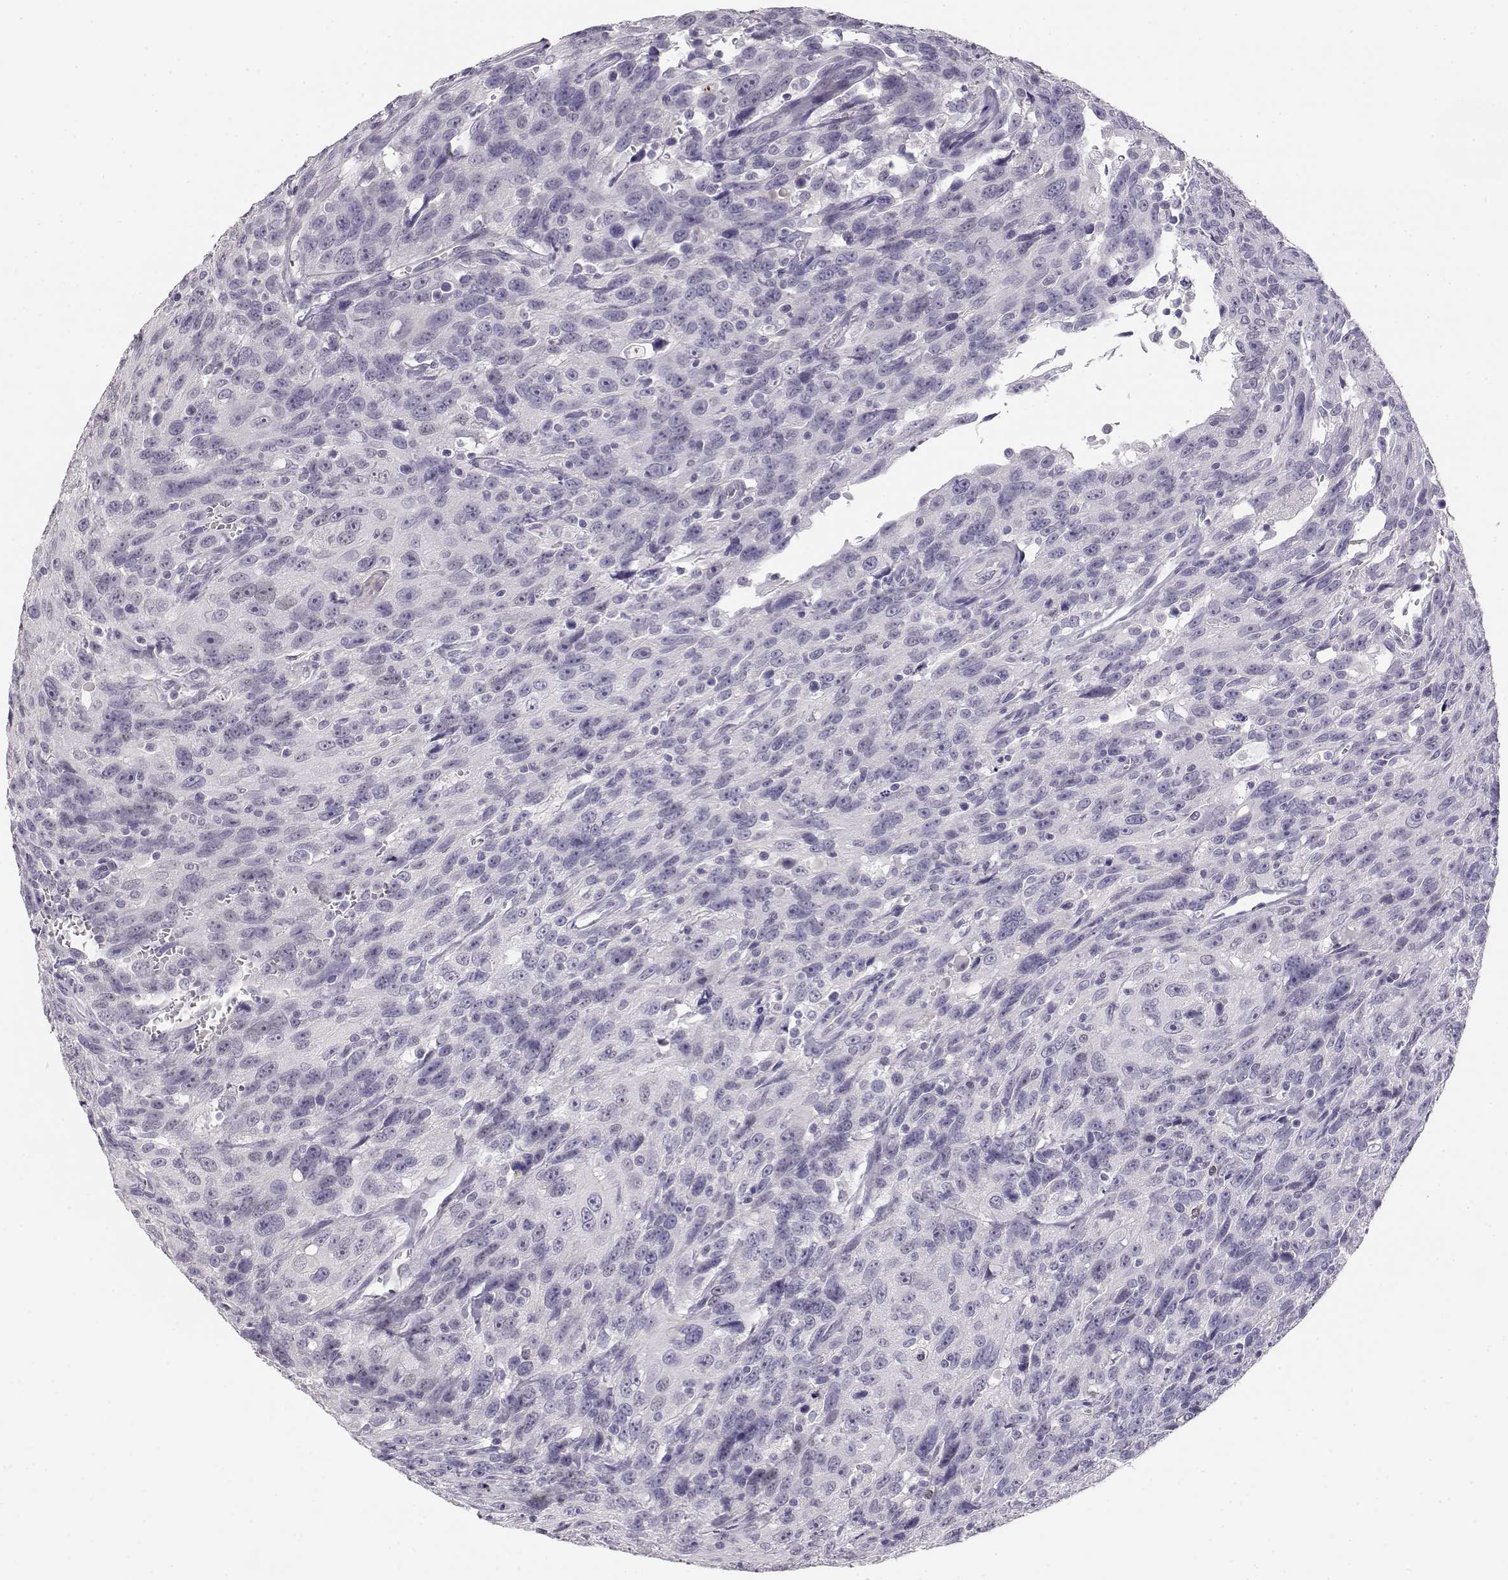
{"staining": {"intensity": "negative", "quantity": "none", "location": "none"}, "tissue": "urothelial cancer", "cell_type": "Tumor cells", "image_type": "cancer", "snomed": [{"axis": "morphology", "description": "Urothelial carcinoma, NOS"}, {"axis": "morphology", "description": "Urothelial carcinoma, High grade"}, {"axis": "topography", "description": "Urinary bladder"}], "caption": "High magnification brightfield microscopy of urothelial cancer stained with DAB (3,3'-diaminobenzidine) (brown) and counterstained with hematoxylin (blue): tumor cells show no significant staining.", "gene": "NUTM1", "patient": {"sex": "female", "age": 73}}